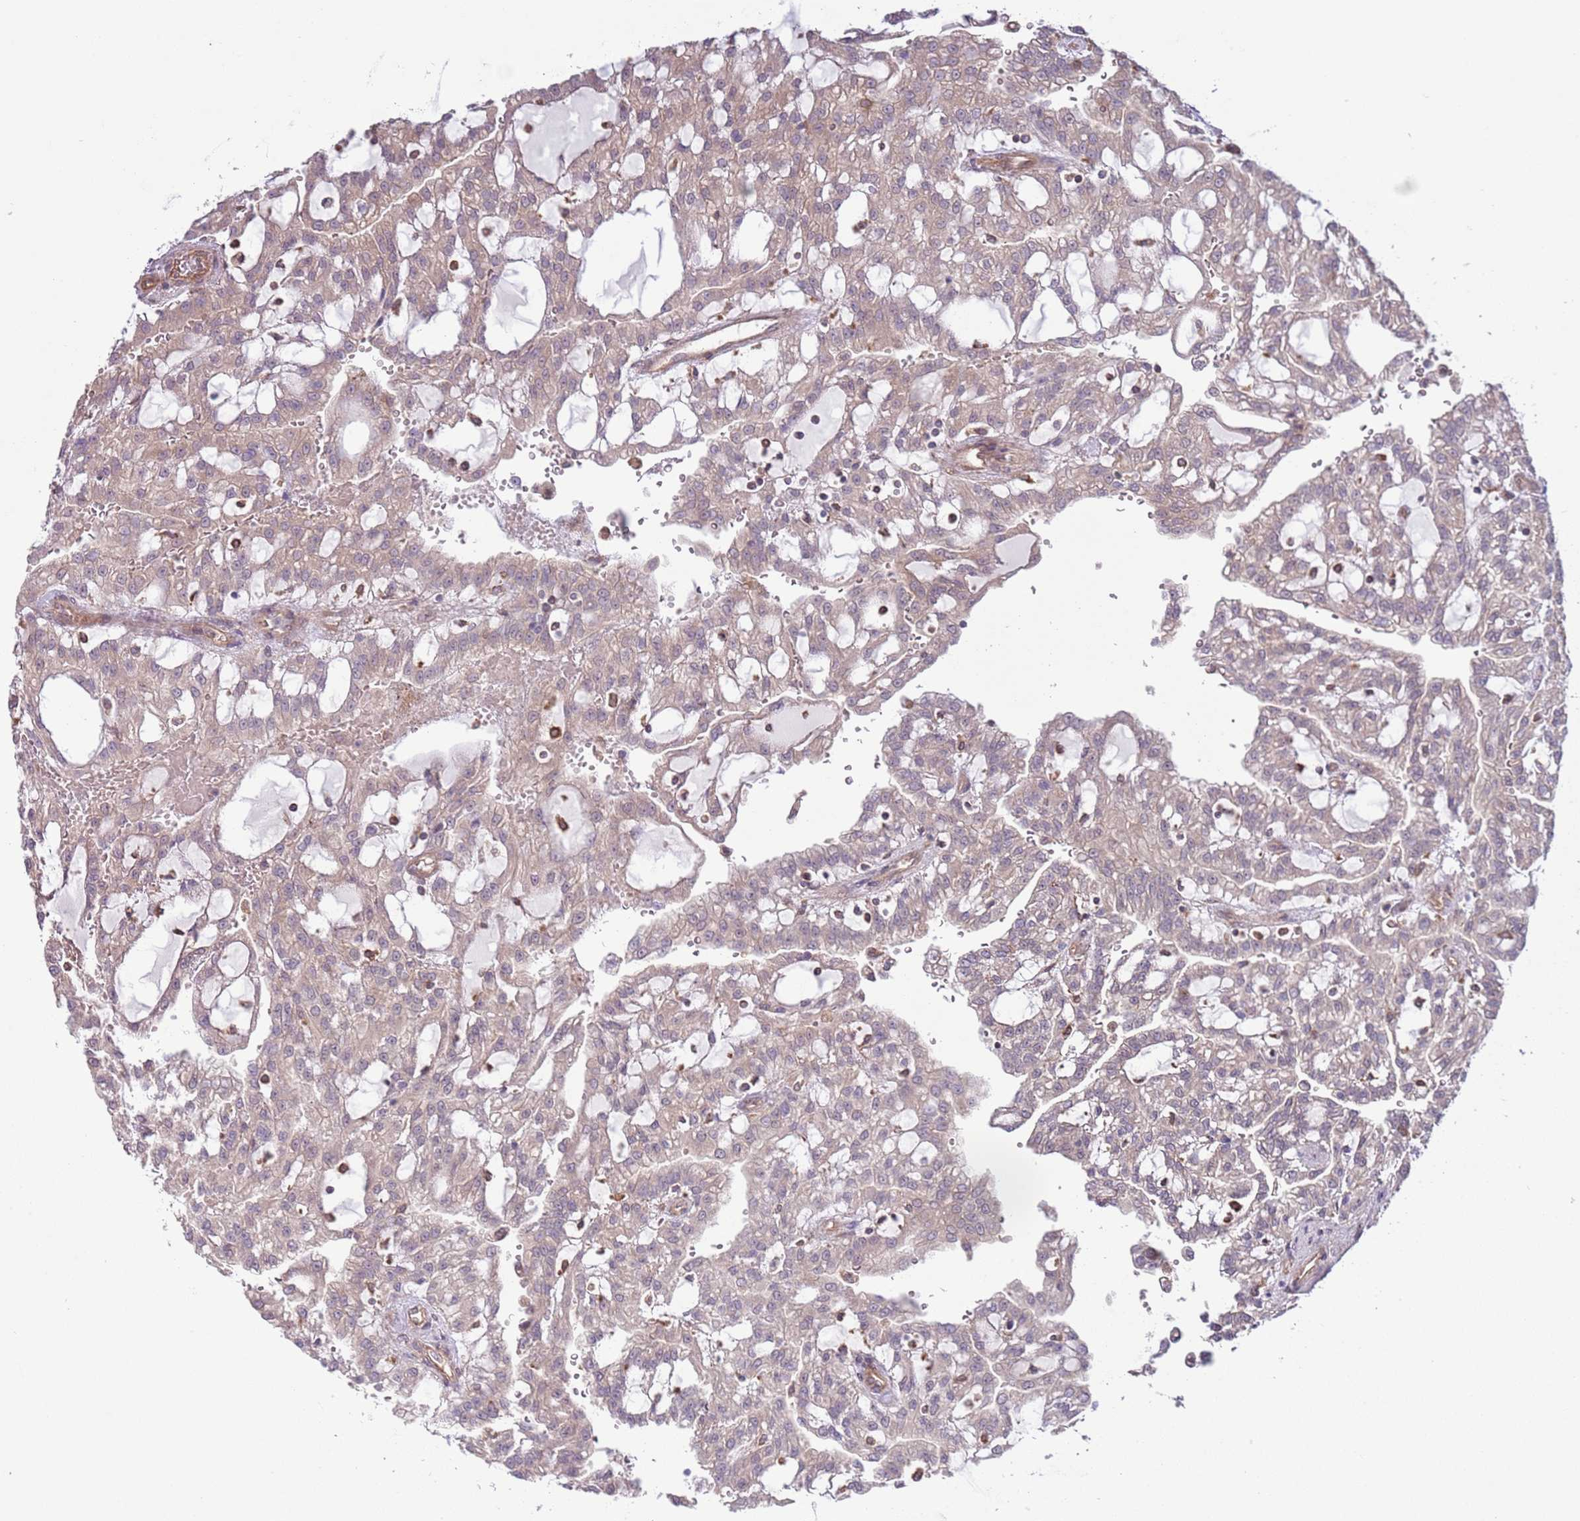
{"staining": {"intensity": "negative", "quantity": "none", "location": "none"}, "tissue": "renal cancer", "cell_type": "Tumor cells", "image_type": "cancer", "snomed": [{"axis": "morphology", "description": "Adenocarcinoma, NOS"}, {"axis": "topography", "description": "Kidney"}], "caption": "High magnification brightfield microscopy of renal cancer stained with DAB (brown) and counterstained with hematoxylin (blue): tumor cells show no significant staining.", "gene": "LPIN2", "patient": {"sex": "male", "age": 63}}